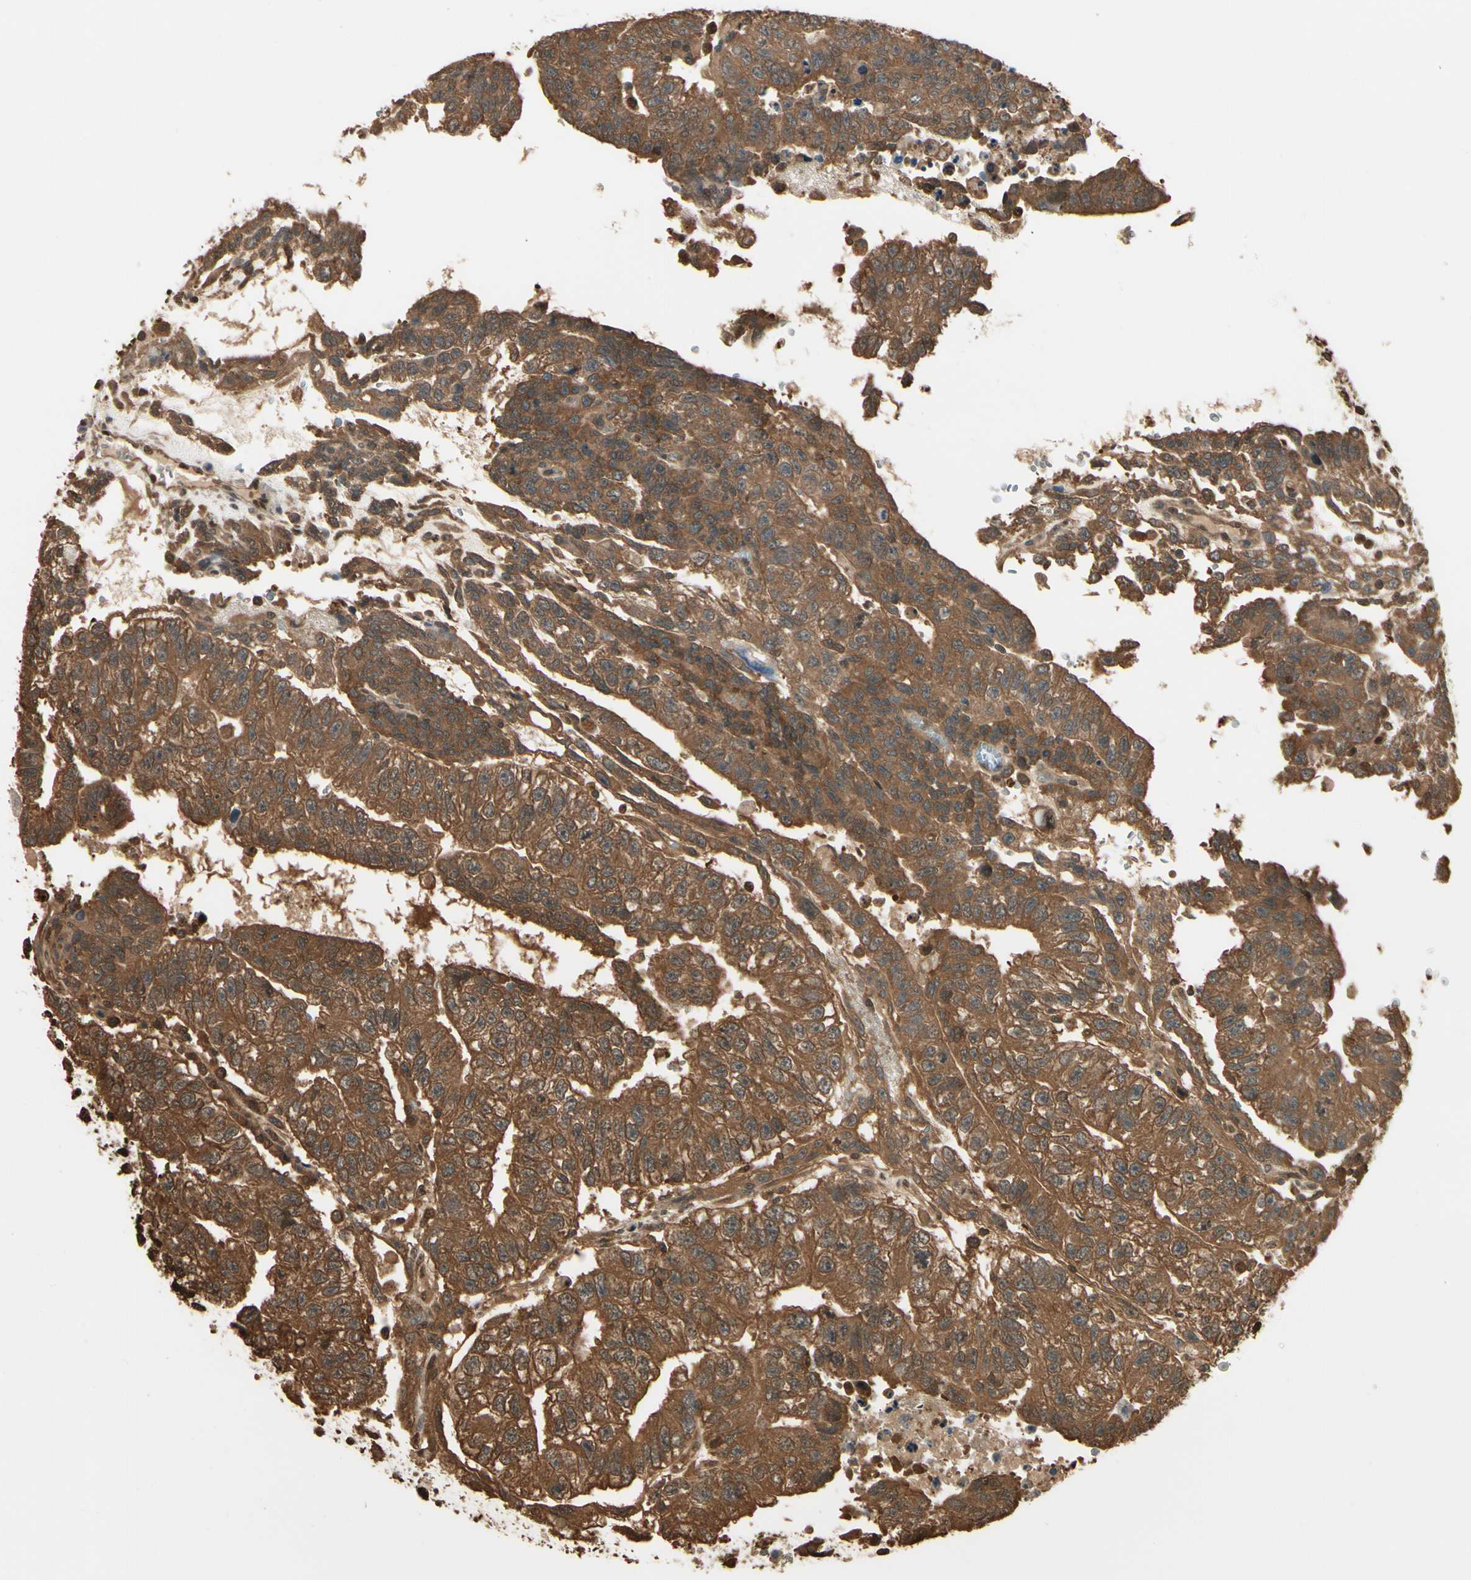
{"staining": {"intensity": "strong", "quantity": ">75%", "location": "cytoplasmic/membranous"}, "tissue": "testis cancer", "cell_type": "Tumor cells", "image_type": "cancer", "snomed": [{"axis": "morphology", "description": "Seminoma, NOS"}, {"axis": "morphology", "description": "Carcinoma, Embryonal, NOS"}, {"axis": "topography", "description": "Testis"}], "caption": "A micrograph of testis cancer (seminoma) stained for a protein shows strong cytoplasmic/membranous brown staining in tumor cells.", "gene": "YWHAE", "patient": {"sex": "male", "age": 52}}